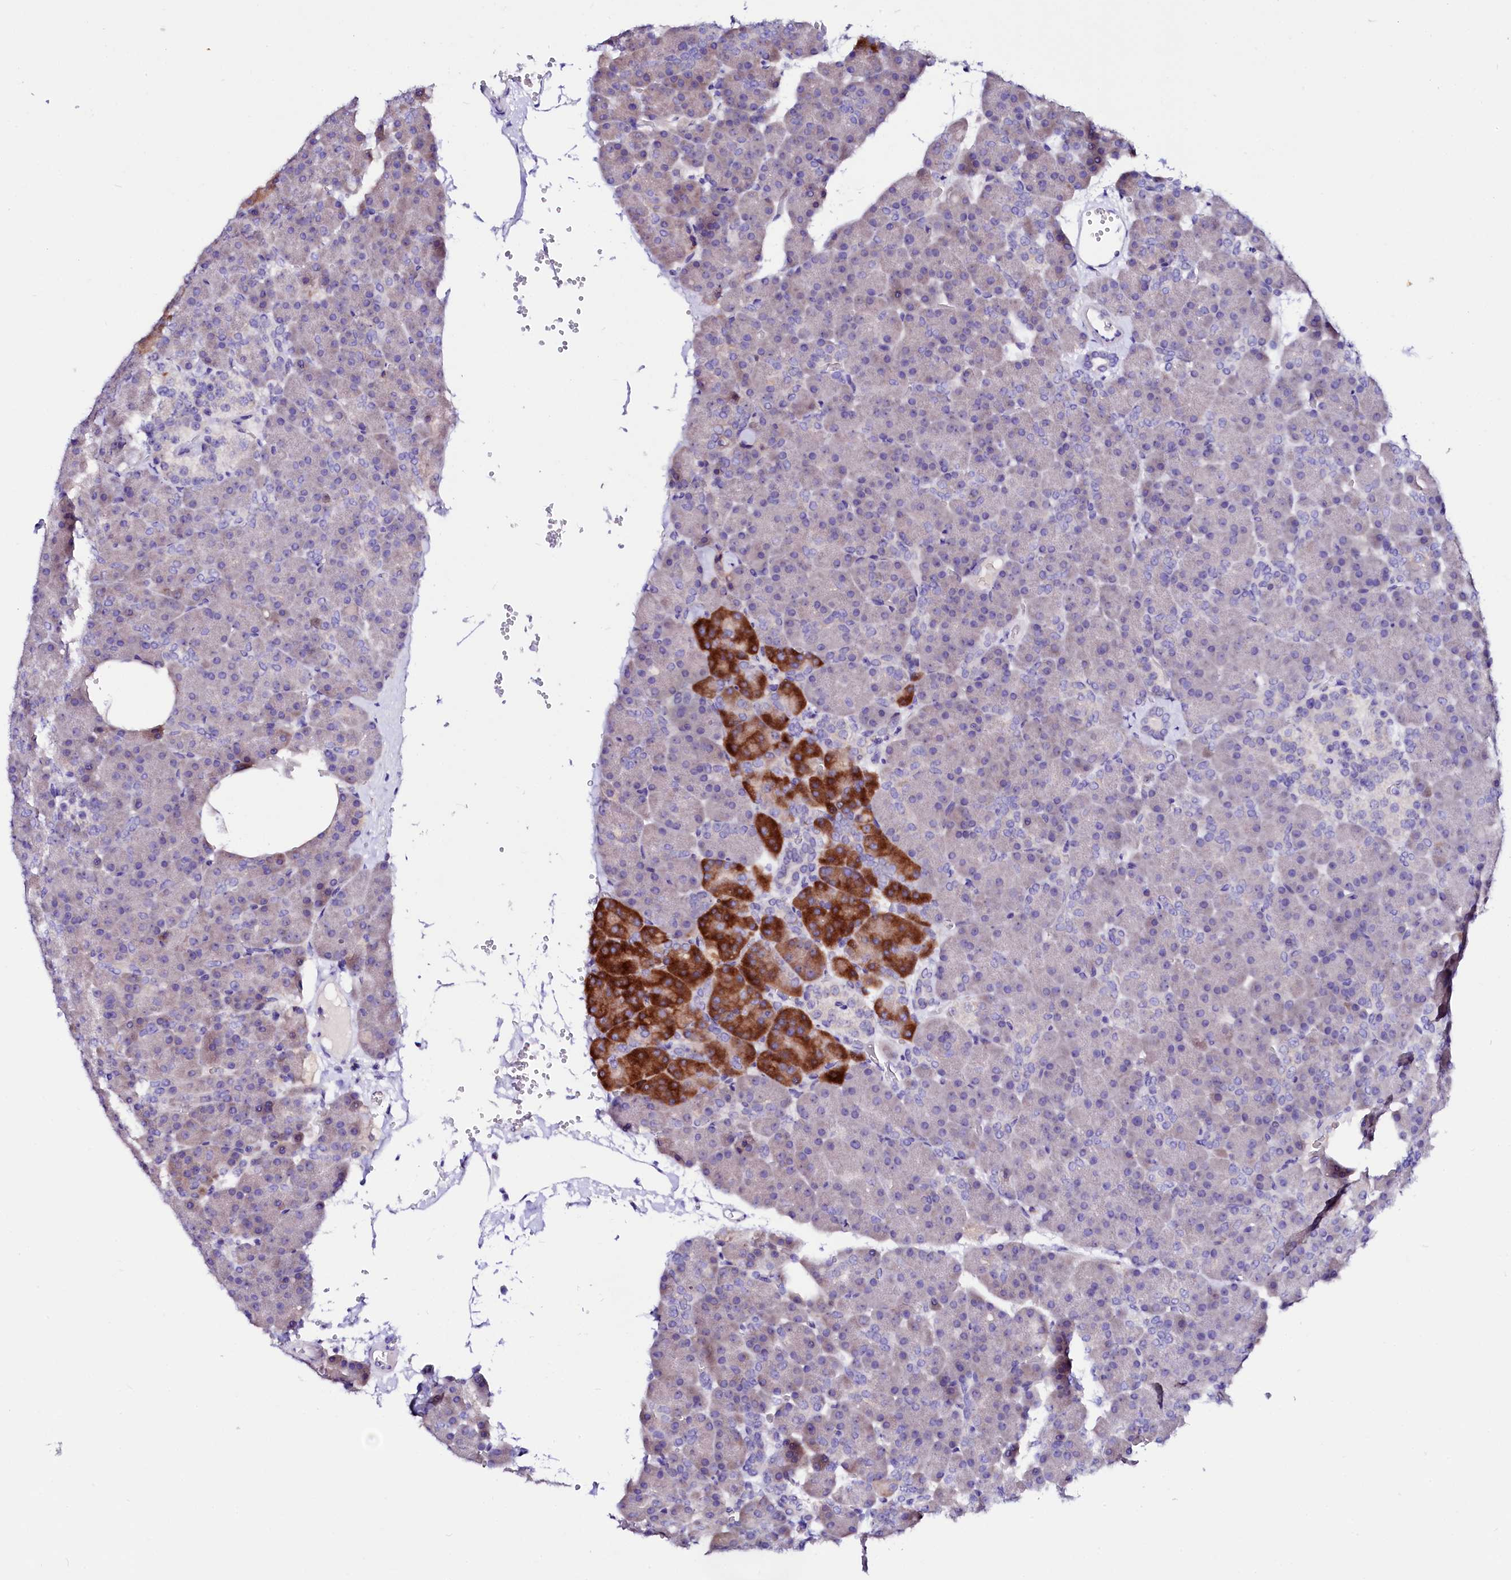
{"staining": {"intensity": "strong", "quantity": "<25%", "location": "cytoplasmic/membranous"}, "tissue": "pancreas", "cell_type": "Exocrine glandular cells", "image_type": "normal", "snomed": [{"axis": "morphology", "description": "Normal tissue, NOS"}, {"axis": "morphology", "description": "Carcinoid, malignant, NOS"}, {"axis": "topography", "description": "Pancreas"}], "caption": "This is a photomicrograph of immunohistochemistry staining of unremarkable pancreas, which shows strong expression in the cytoplasmic/membranous of exocrine glandular cells.", "gene": "BTBD16", "patient": {"sex": "female", "age": 35}}